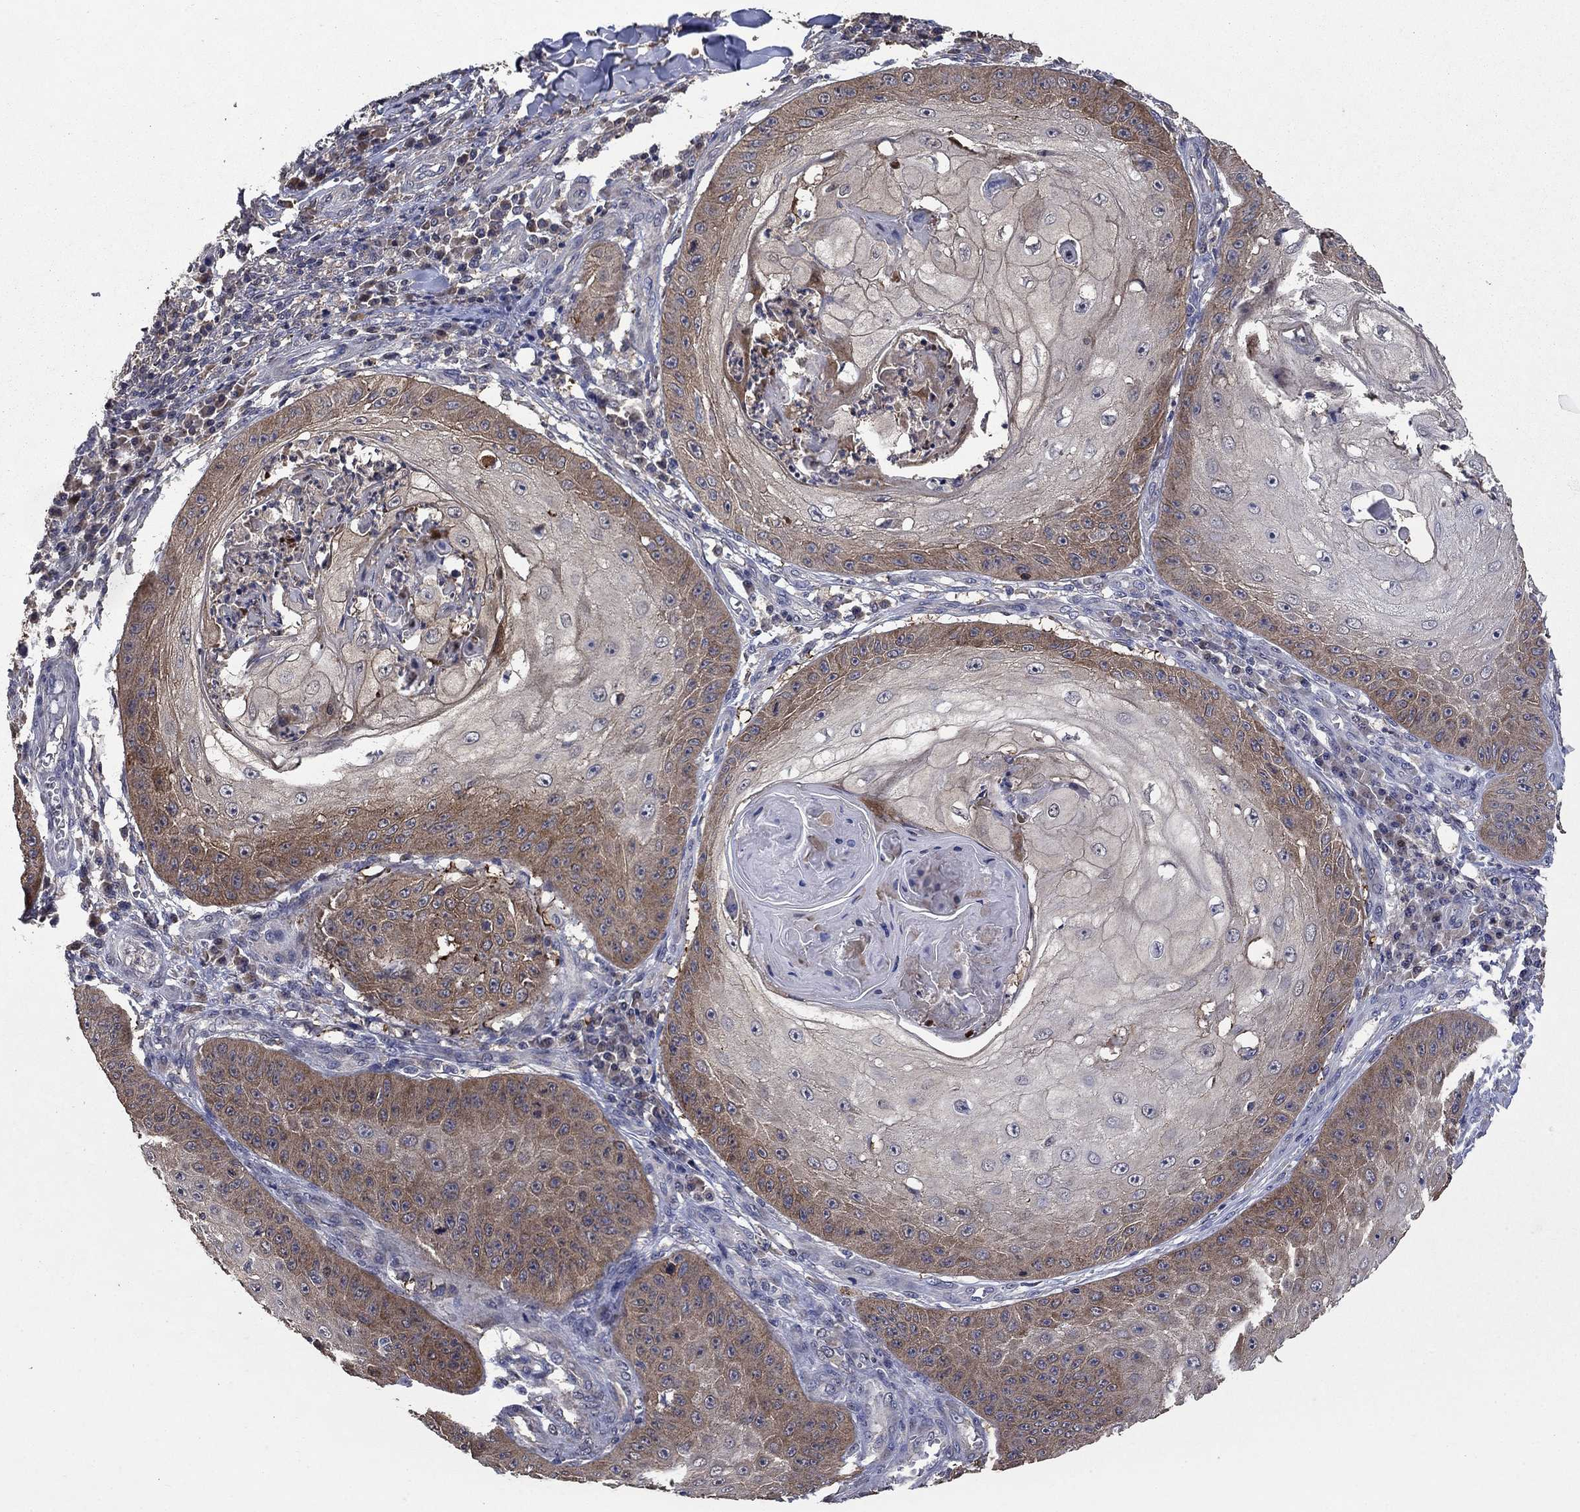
{"staining": {"intensity": "weak", "quantity": "25%-75%", "location": "cytoplasmic/membranous"}, "tissue": "skin cancer", "cell_type": "Tumor cells", "image_type": "cancer", "snomed": [{"axis": "morphology", "description": "Squamous cell carcinoma, NOS"}, {"axis": "topography", "description": "Skin"}], "caption": "Weak cytoplasmic/membranous staining is present in approximately 25%-75% of tumor cells in squamous cell carcinoma (skin).", "gene": "DVL1", "patient": {"sex": "male", "age": 70}}